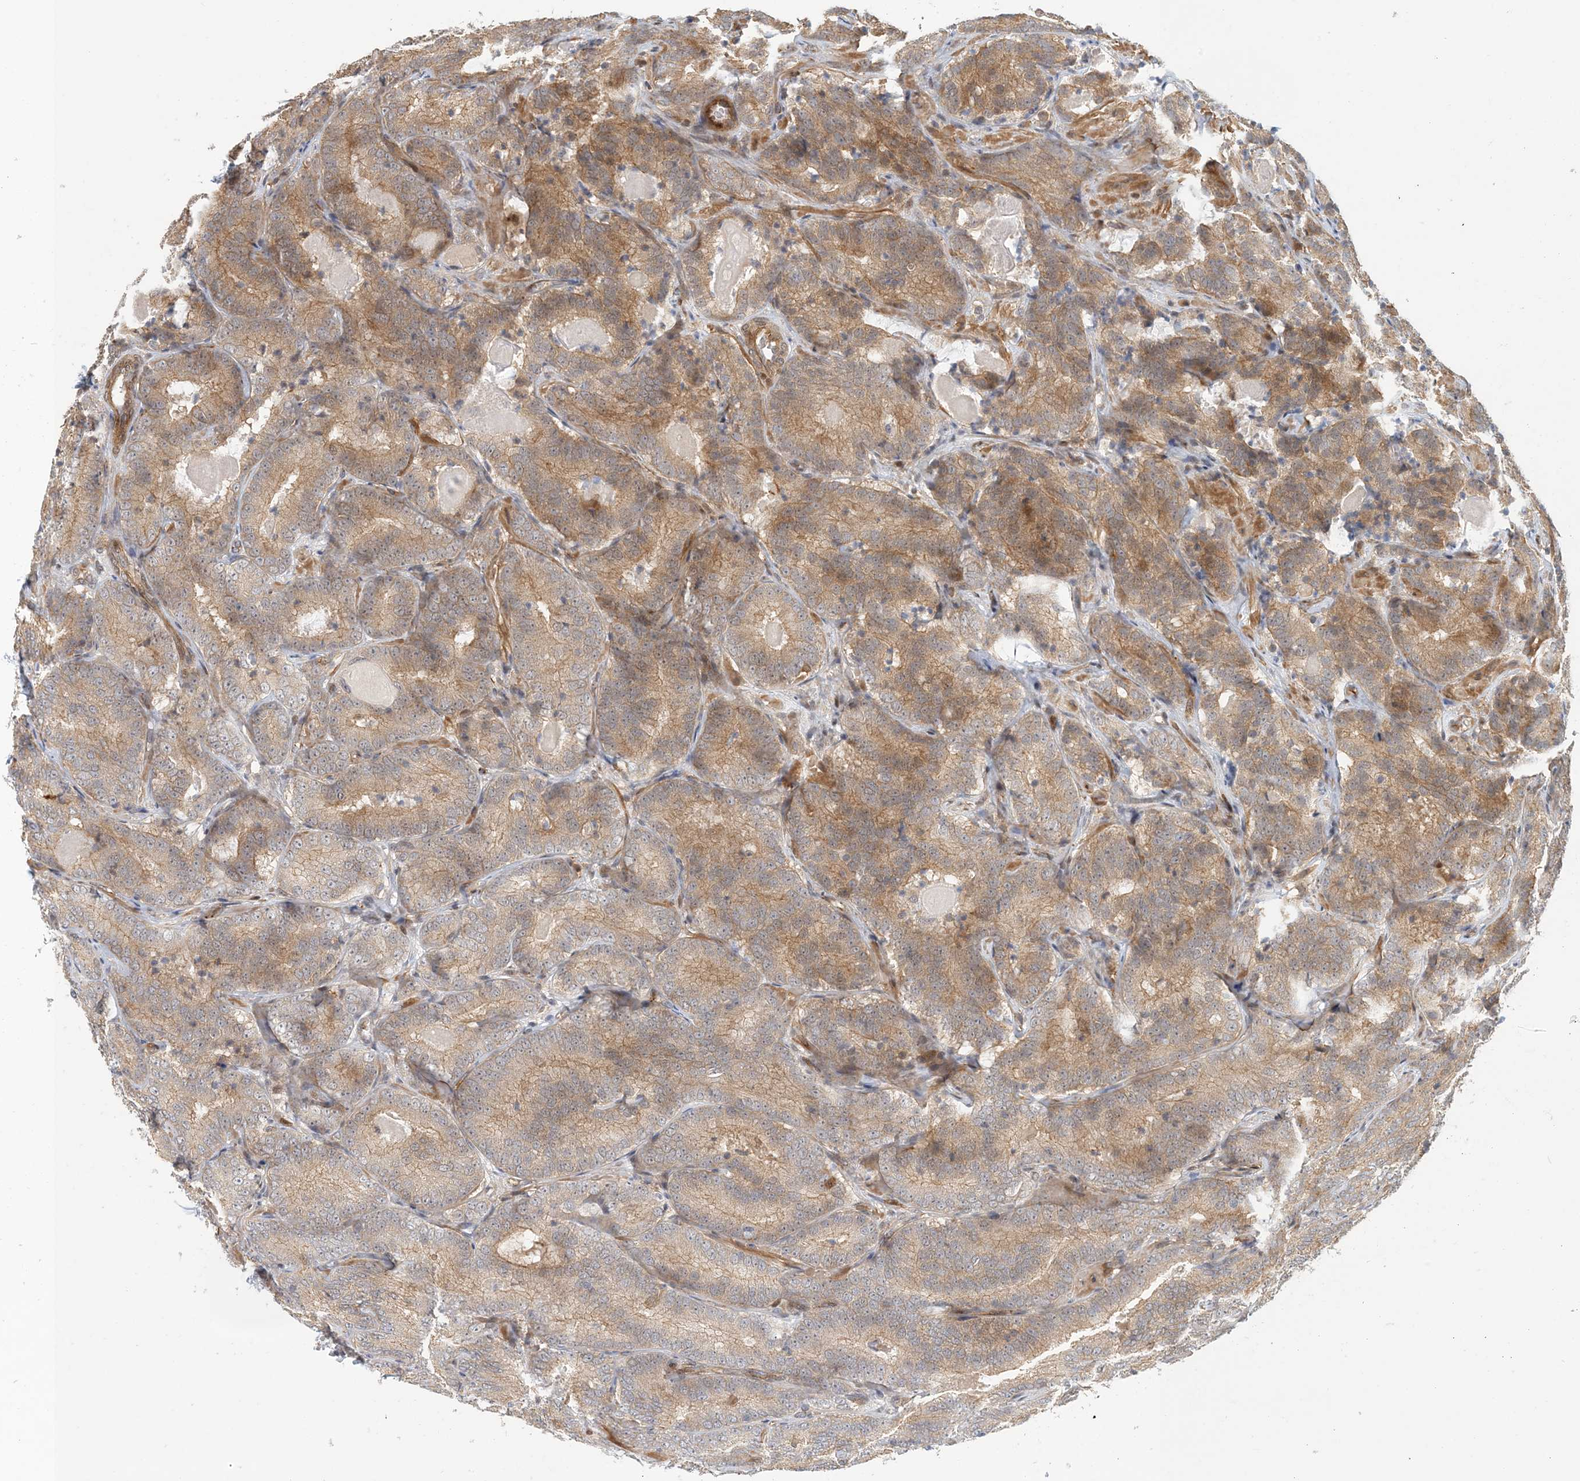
{"staining": {"intensity": "moderate", "quantity": "25%-75%", "location": "cytoplasmic/membranous"}, "tissue": "prostate cancer", "cell_type": "Tumor cells", "image_type": "cancer", "snomed": [{"axis": "morphology", "description": "Adenocarcinoma, High grade"}, {"axis": "topography", "description": "Prostate"}], "caption": "Human prostate high-grade adenocarcinoma stained with a protein marker displays moderate staining in tumor cells.", "gene": "MAPKBP1", "patient": {"sex": "male", "age": 57}}